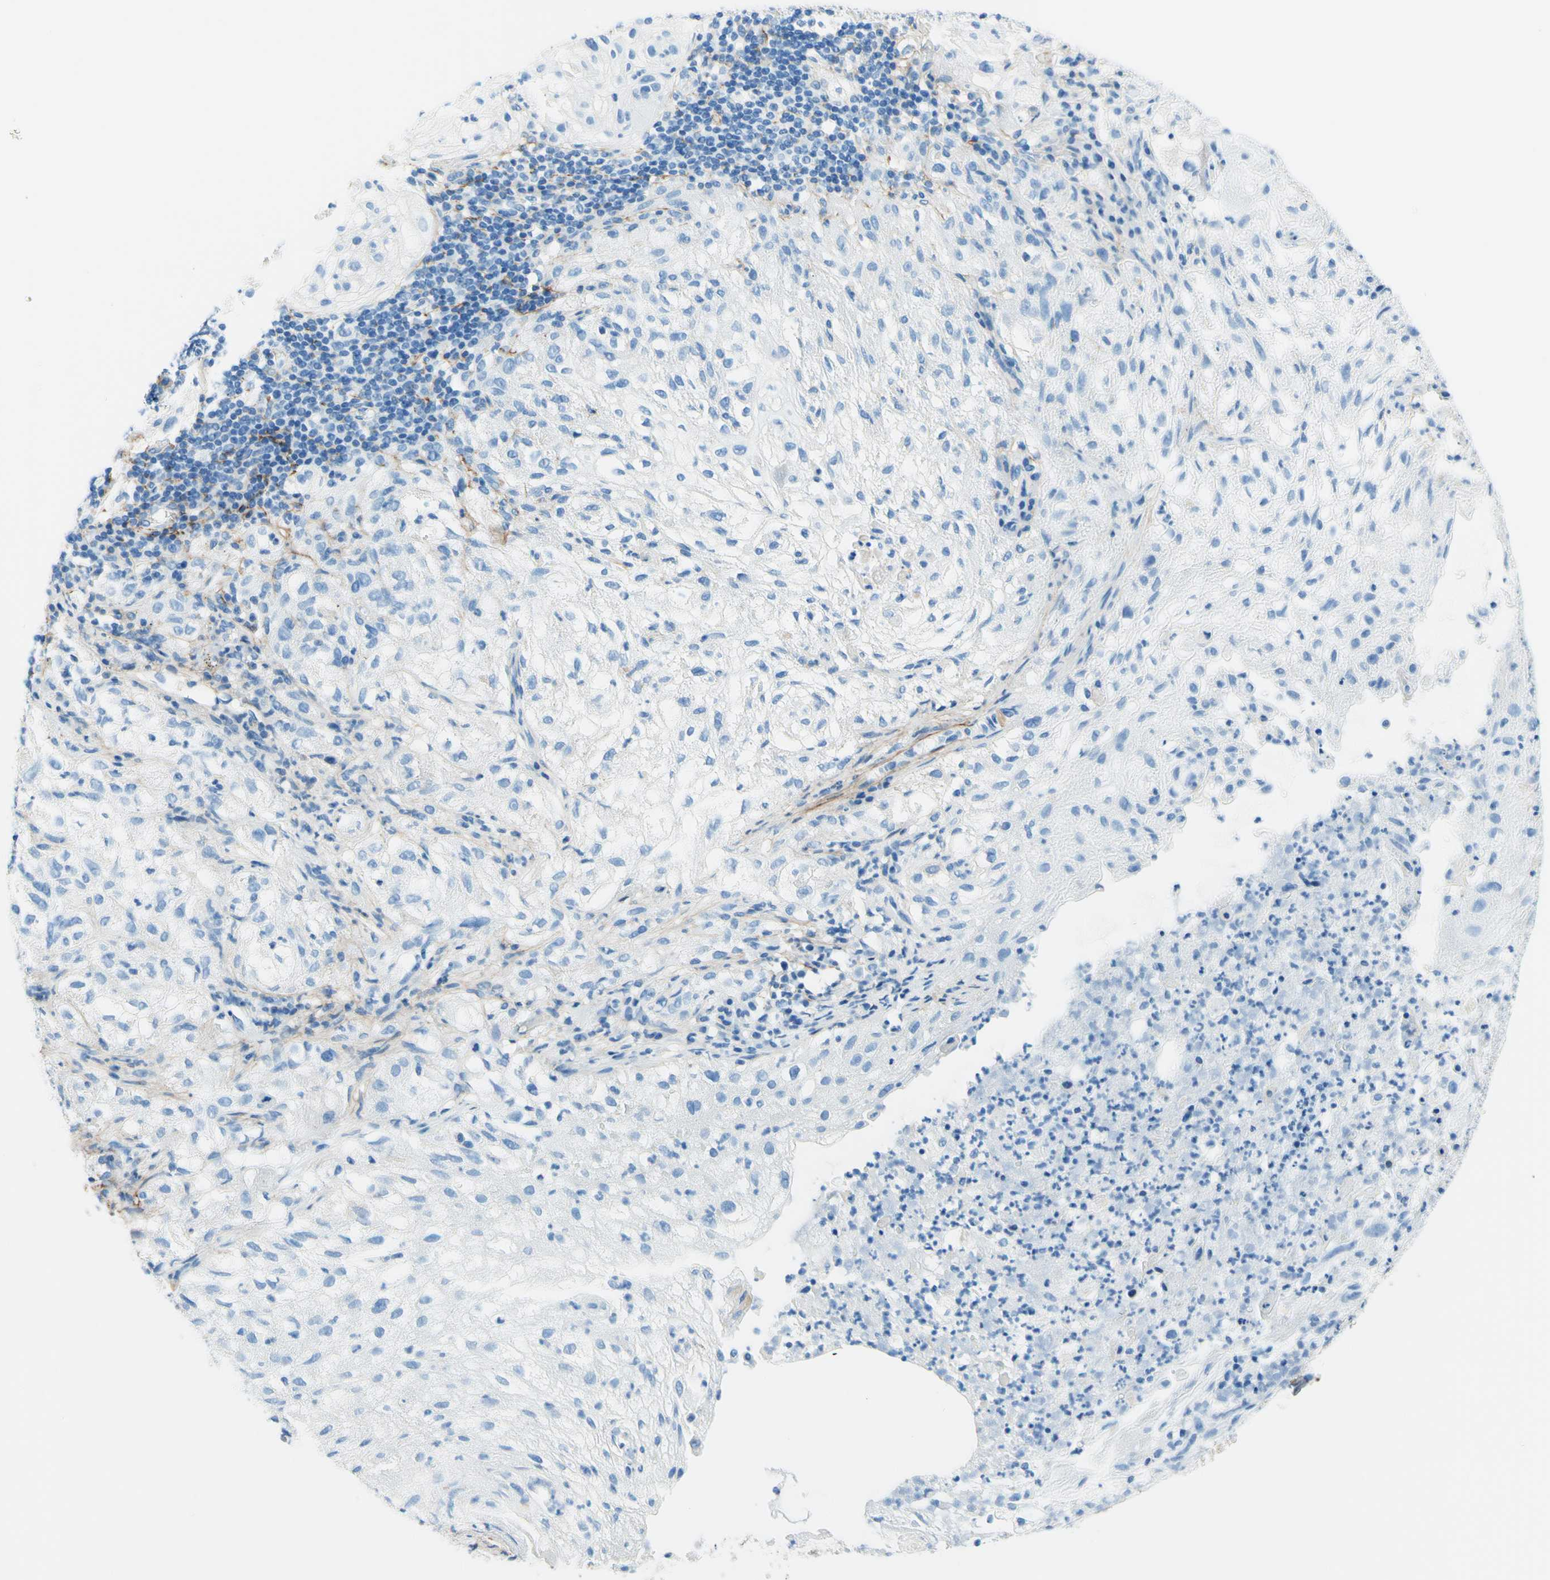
{"staining": {"intensity": "negative", "quantity": "none", "location": "none"}, "tissue": "lung cancer", "cell_type": "Tumor cells", "image_type": "cancer", "snomed": [{"axis": "morphology", "description": "Inflammation, NOS"}, {"axis": "morphology", "description": "Squamous cell carcinoma, NOS"}, {"axis": "topography", "description": "Lymph node"}, {"axis": "topography", "description": "Soft tissue"}, {"axis": "topography", "description": "Lung"}], "caption": "Immunohistochemistry (IHC) of lung cancer (squamous cell carcinoma) exhibits no expression in tumor cells. (Immunohistochemistry, brightfield microscopy, high magnification).", "gene": "MFAP5", "patient": {"sex": "male", "age": 66}}